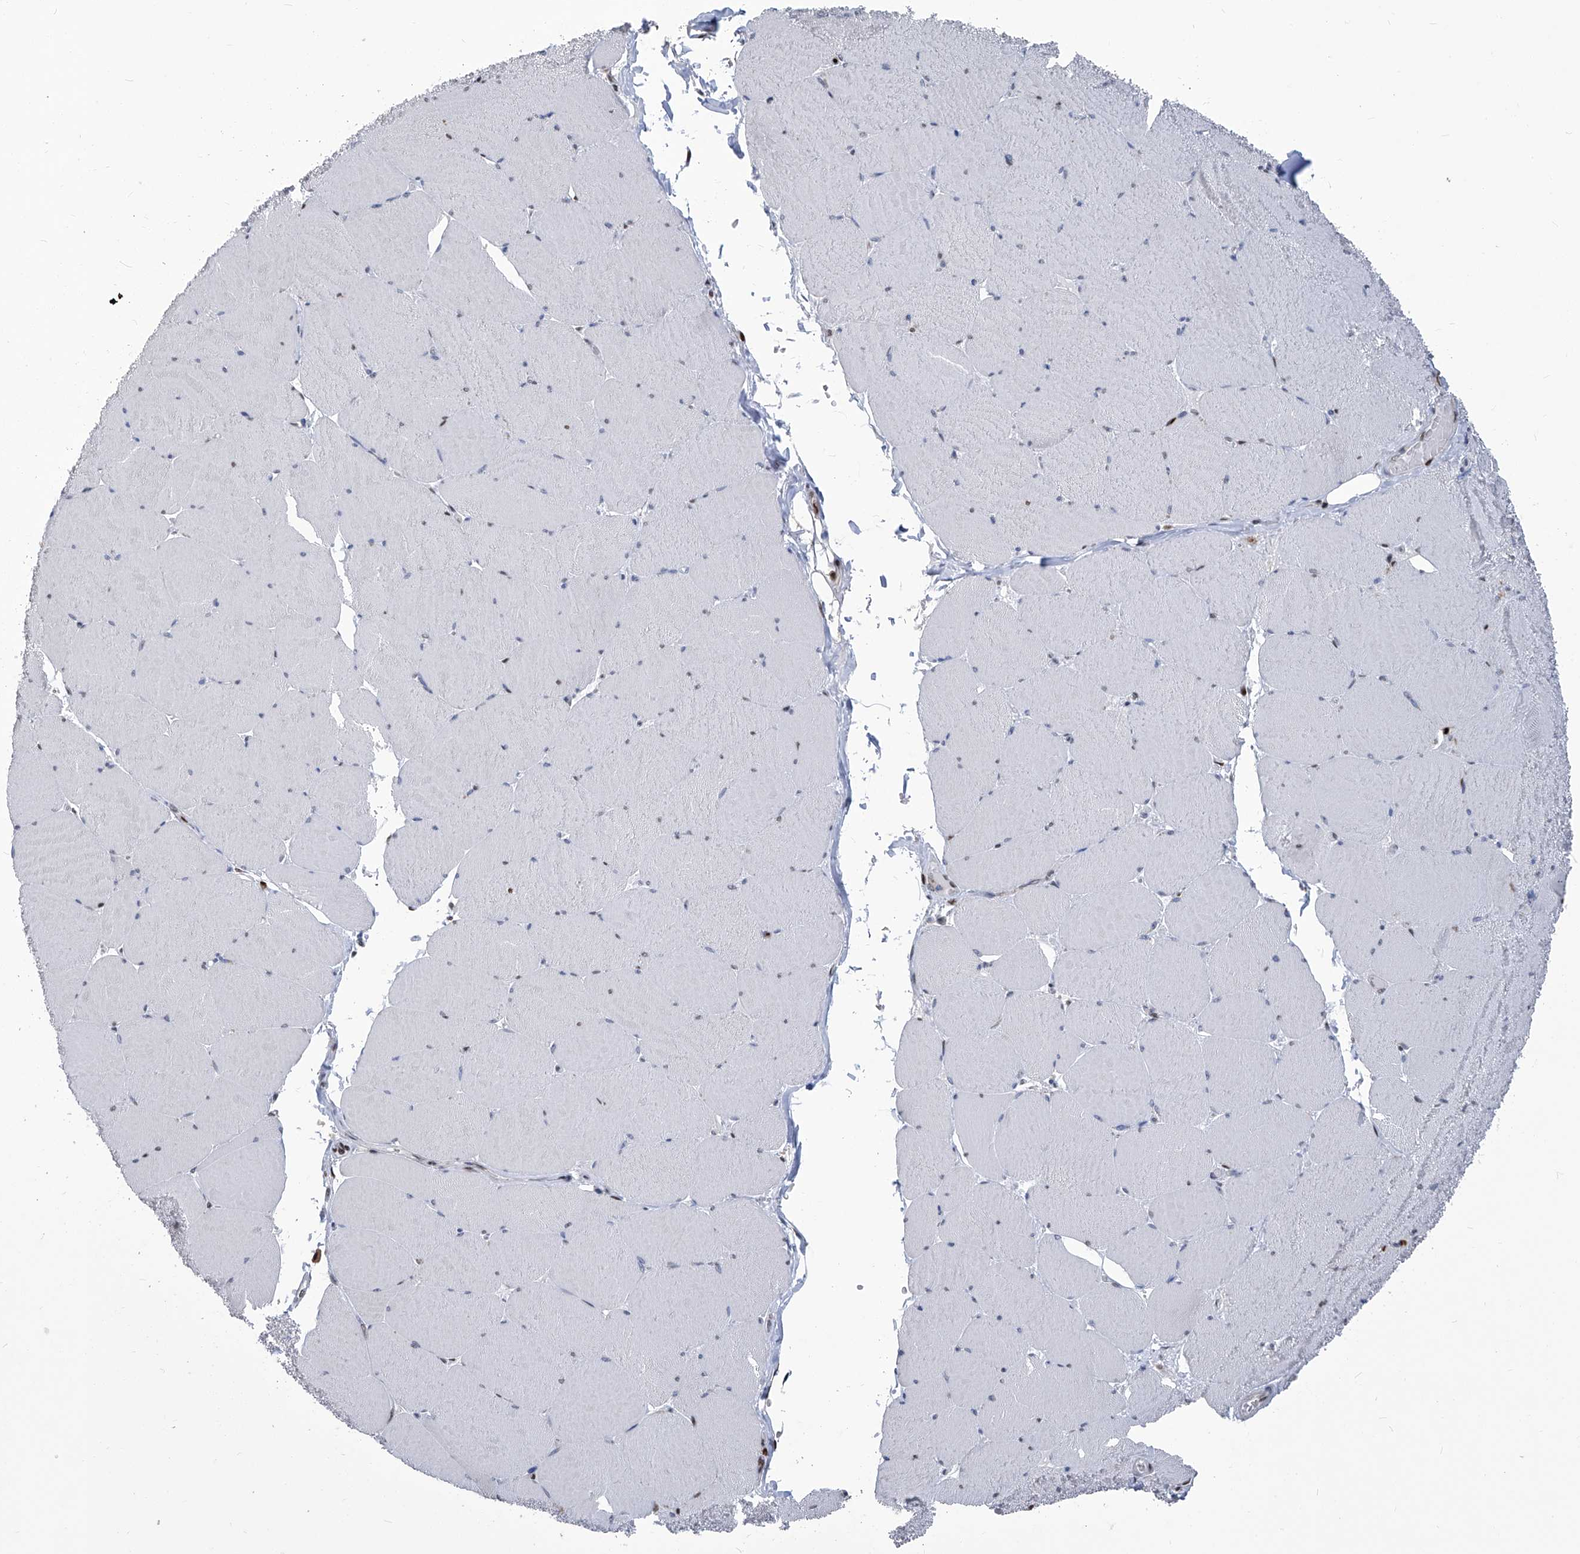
{"staining": {"intensity": "moderate", "quantity": "<25%", "location": "nuclear"}, "tissue": "skeletal muscle", "cell_type": "Myocytes", "image_type": "normal", "snomed": [{"axis": "morphology", "description": "Normal tissue, NOS"}, {"axis": "topography", "description": "Skeletal muscle"}, {"axis": "topography", "description": "Head-Neck"}], "caption": "Moderate nuclear protein positivity is present in about <25% of myocytes in skeletal muscle. Nuclei are stained in blue.", "gene": "PCNA", "patient": {"sex": "male", "age": 66}}